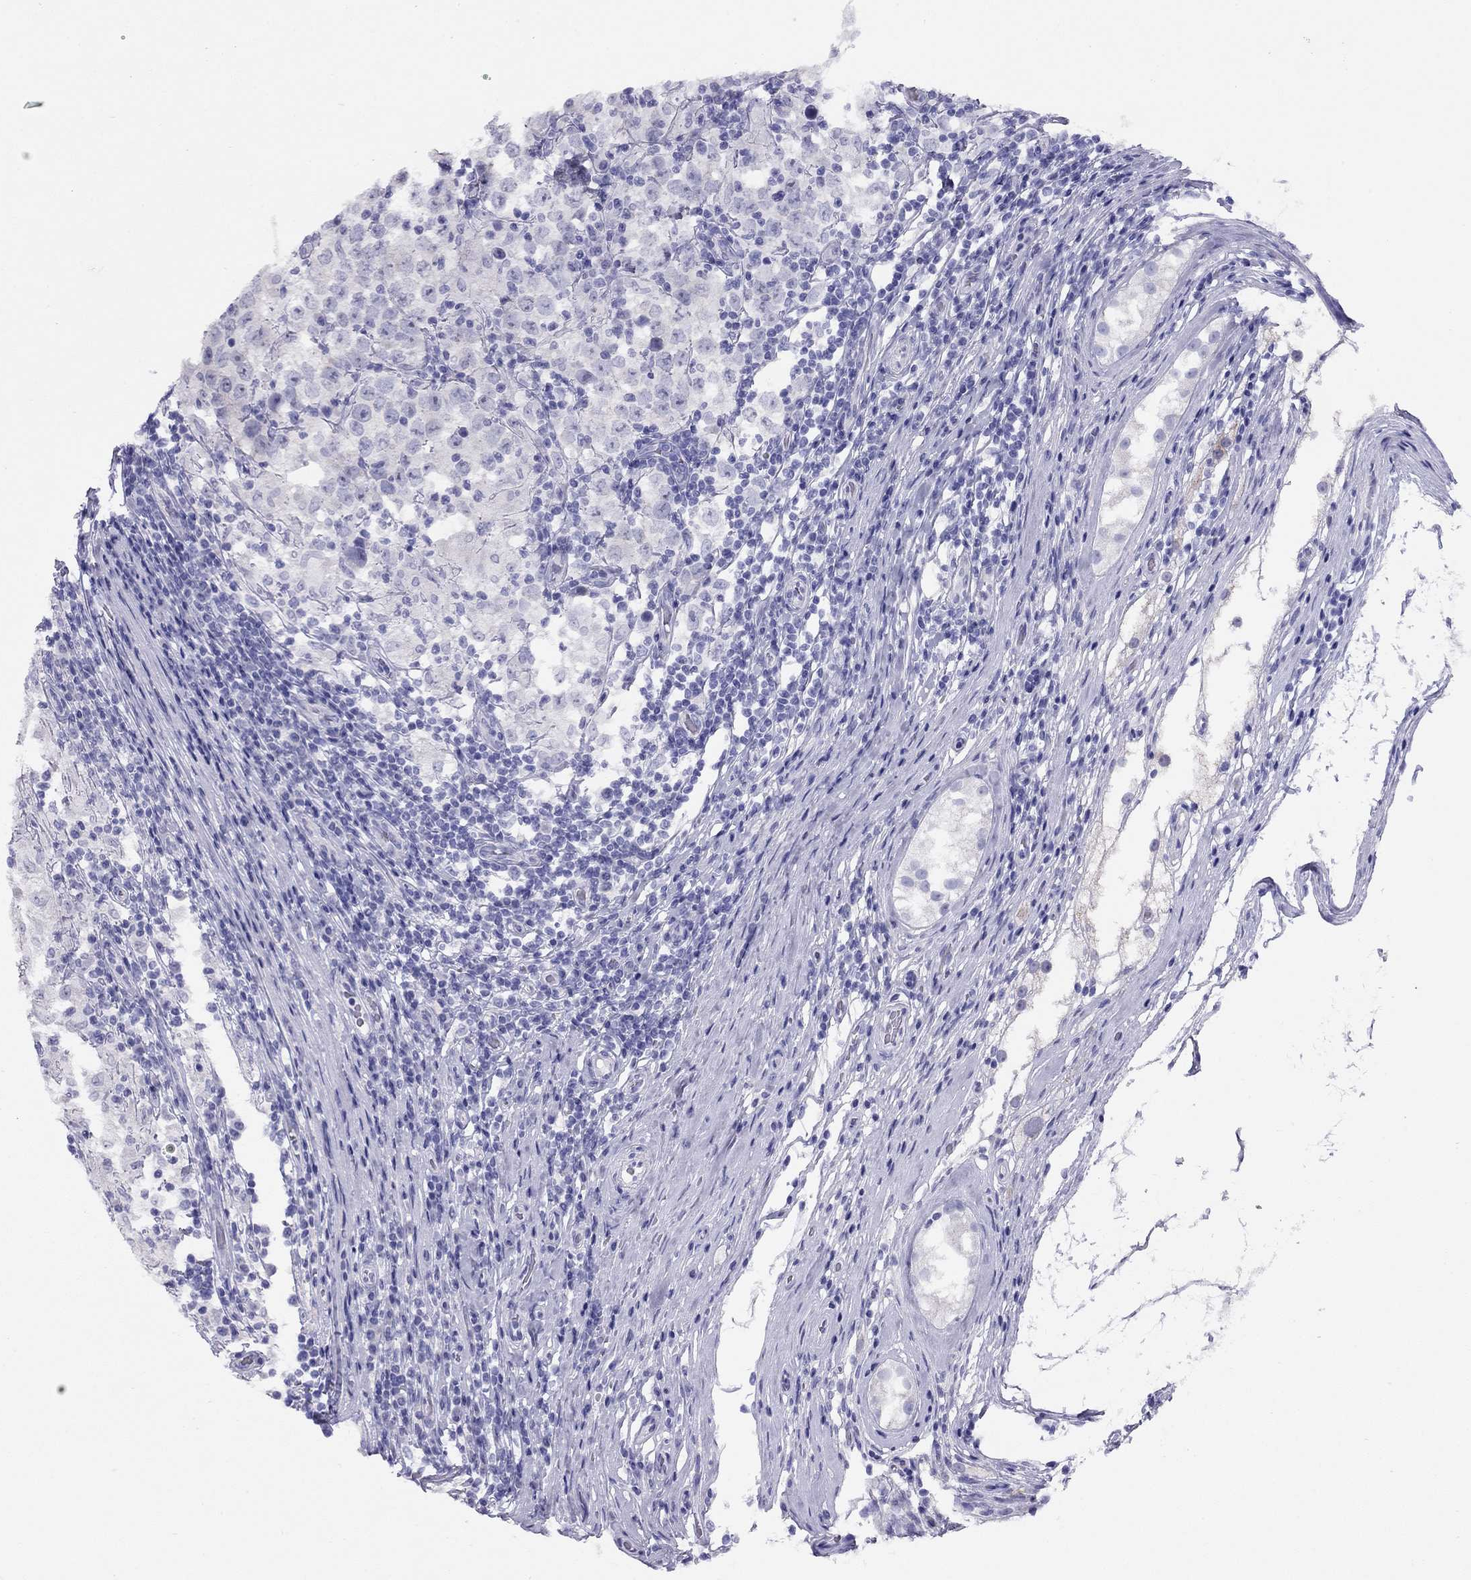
{"staining": {"intensity": "negative", "quantity": "none", "location": "none"}, "tissue": "testis cancer", "cell_type": "Tumor cells", "image_type": "cancer", "snomed": [{"axis": "morphology", "description": "Seminoma, NOS"}, {"axis": "morphology", "description": "Carcinoma, Embryonal, NOS"}, {"axis": "topography", "description": "Testis"}], "caption": "Testis embryonal carcinoma was stained to show a protein in brown. There is no significant expression in tumor cells. (DAB (3,3'-diaminobenzidine) immunohistochemistry, high magnification).", "gene": "LRIT2", "patient": {"sex": "male", "age": 41}}